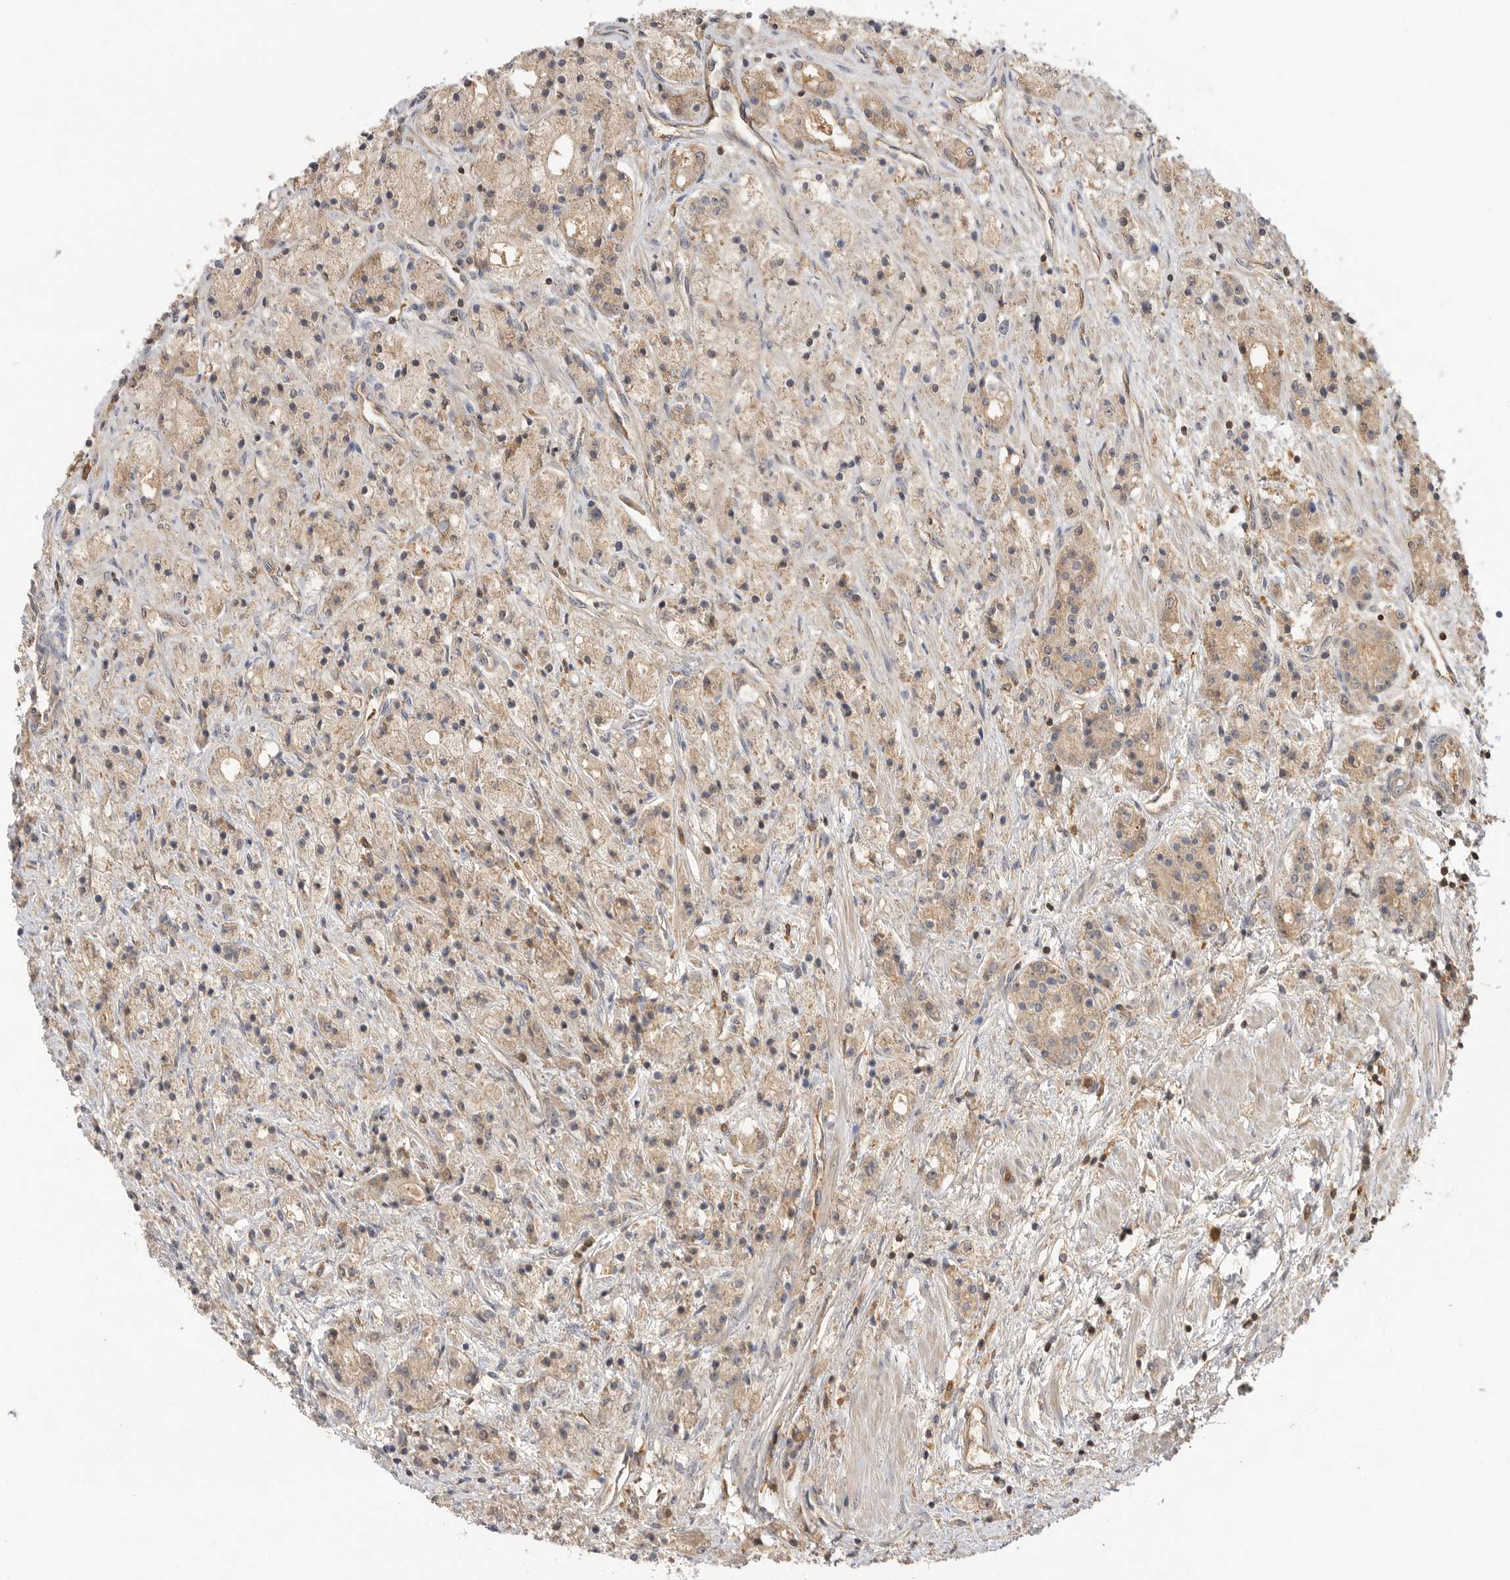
{"staining": {"intensity": "weak", "quantity": ">75%", "location": "cytoplasmic/membranous"}, "tissue": "prostate cancer", "cell_type": "Tumor cells", "image_type": "cancer", "snomed": [{"axis": "morphology", "description": "Adenocarcinoma, High grade"}, {"axis": "topography", "description": "Prostate"}], "caption": "Protein expression analysis of human prostate high-grade adenocarcinoma reveals weak cytoplasmic/membranous positivity in approximately >75% of tumor cells.", "gene": "CLDN12", "patient": {"sex": "male", "age": 60}}